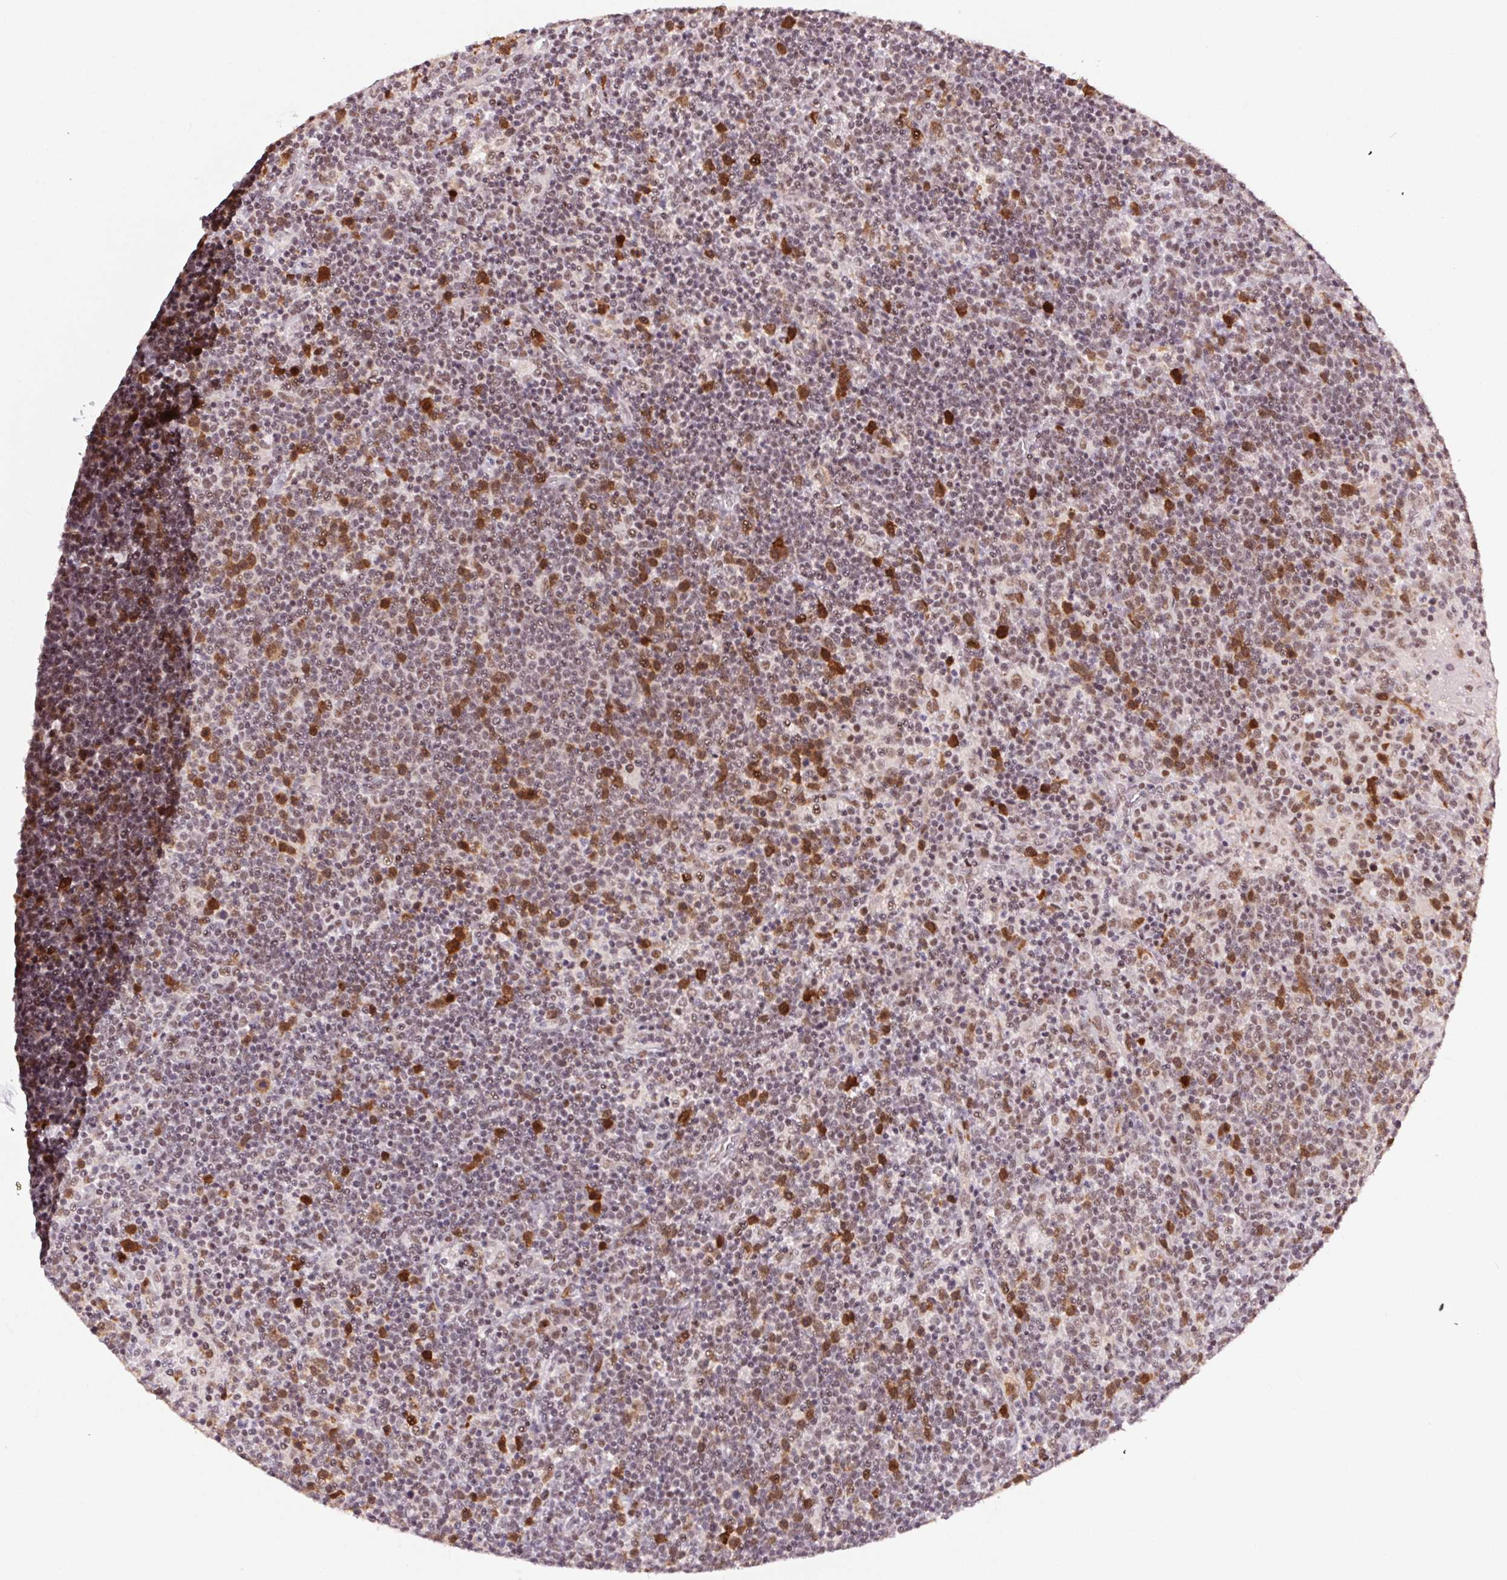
{"staining": {"intensity": "moderate", "quantity": "<25%", "location": "cytoplasmic/membranous,nuclear"}, "tissue": "lymphoma", "cell_type": "Tumor cells", "image_type": "cancer", "snomed": [{"axis": "morphology", "description": "Malignant lymphoma, non-Hodgkin's type, High grade"}, {"axis": "topography", "description": "Lymph node"}], "caption": "Lymphoma tissue shows moderate cytoplasmic/membranous and nuclear expression in about <25% of tumor cells", "gene": "CD2BP2", "patient": {"sex": "male", "age": 61}}